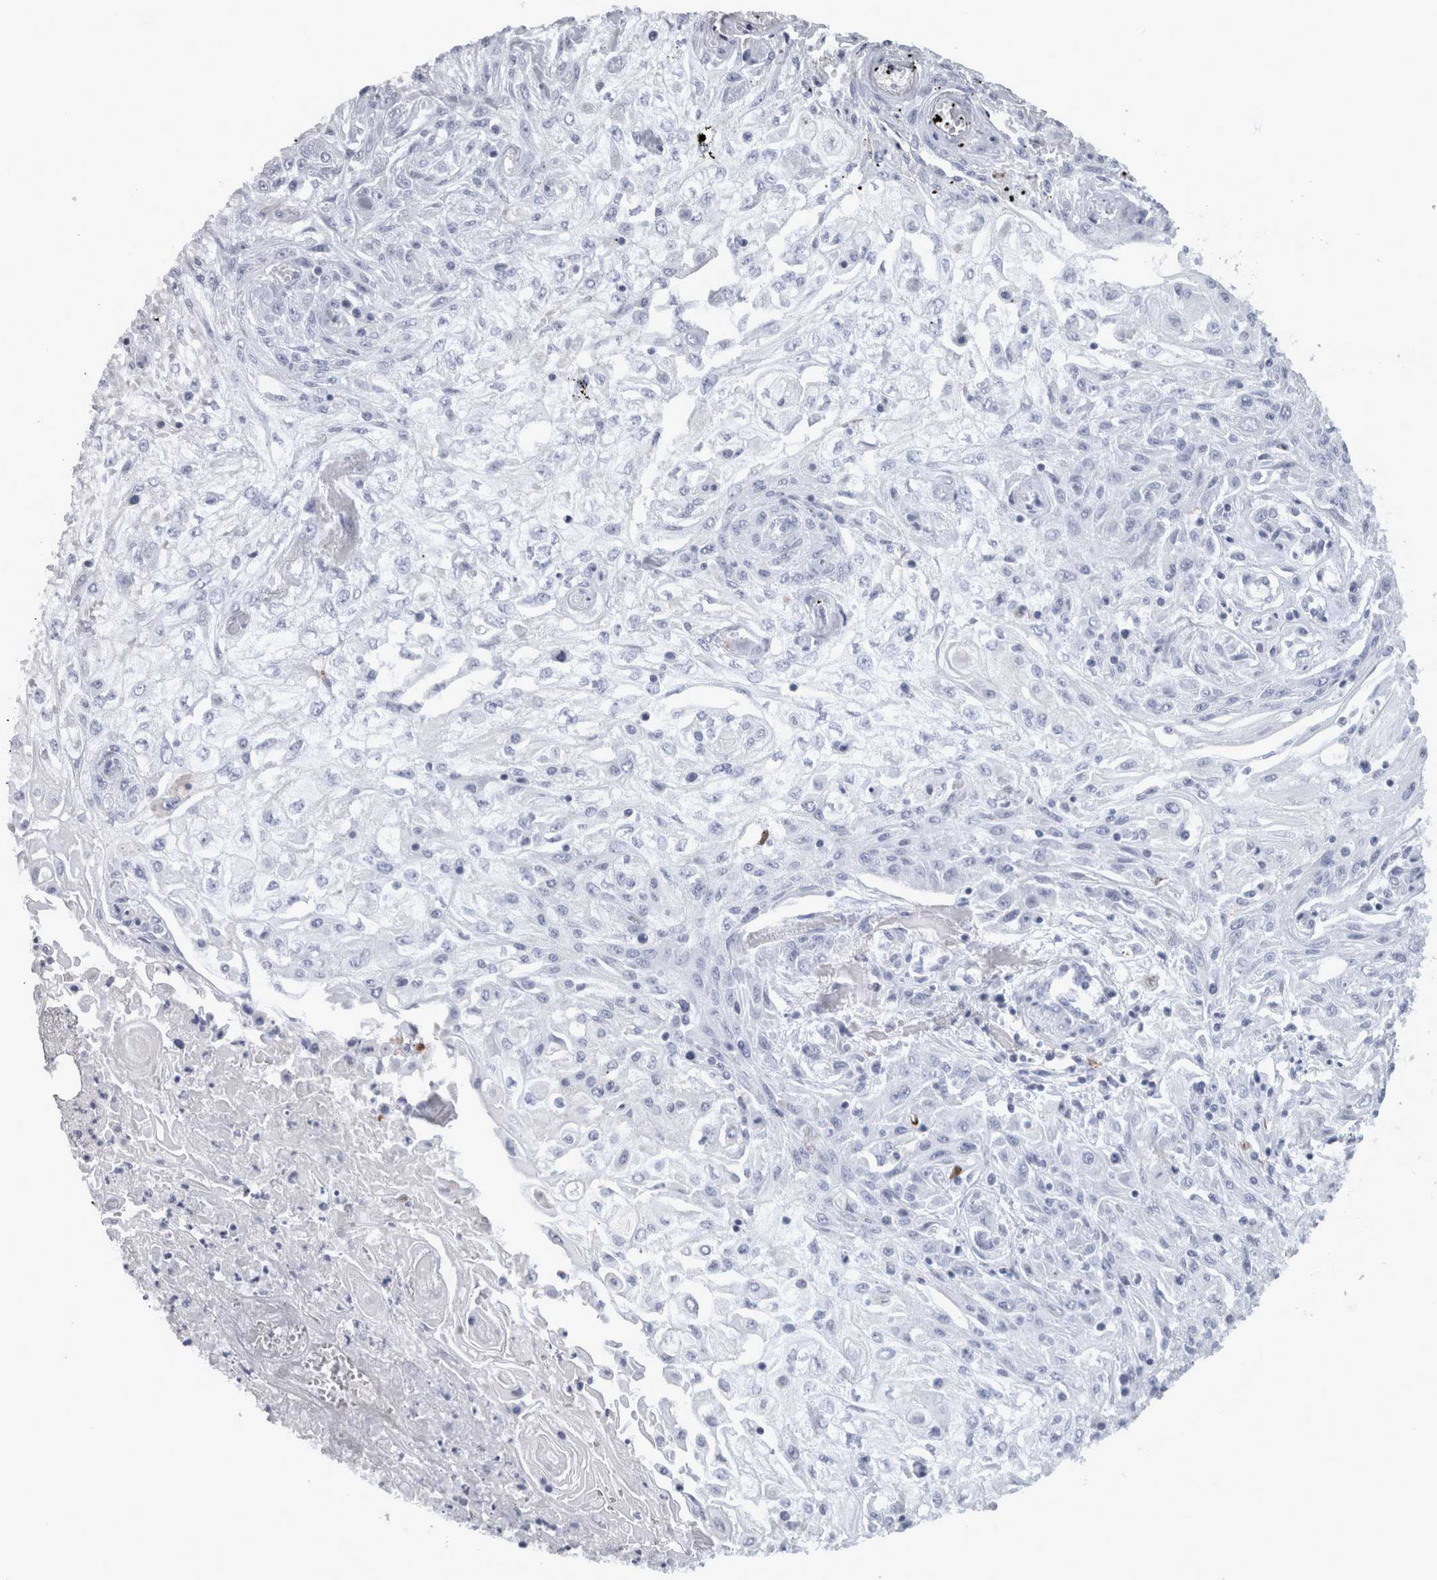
{"staining": {"intensity": "negative", "quantity": "none", "location": "none"}, "tissue": "skin cancer", "cell_type": "Tumor cells", "image_type": "cancer", "snomed": [{"axis": "morphology", "description": "Squamous cell carcinoma, NOS"}, {"axis": "morphology", "description": "Squamous cell carcinoma, metastatic, NOS"}, {"axis": "topography", "description": "Skin"}, {"axis": "topography", "description": "Lymph node"}], "caption": "Tumor cells show no significant staining in skin cancer. Nuclei are stained in blue.", "gene": "TCAP", "patient": {"sex": "male", "age": 75}}